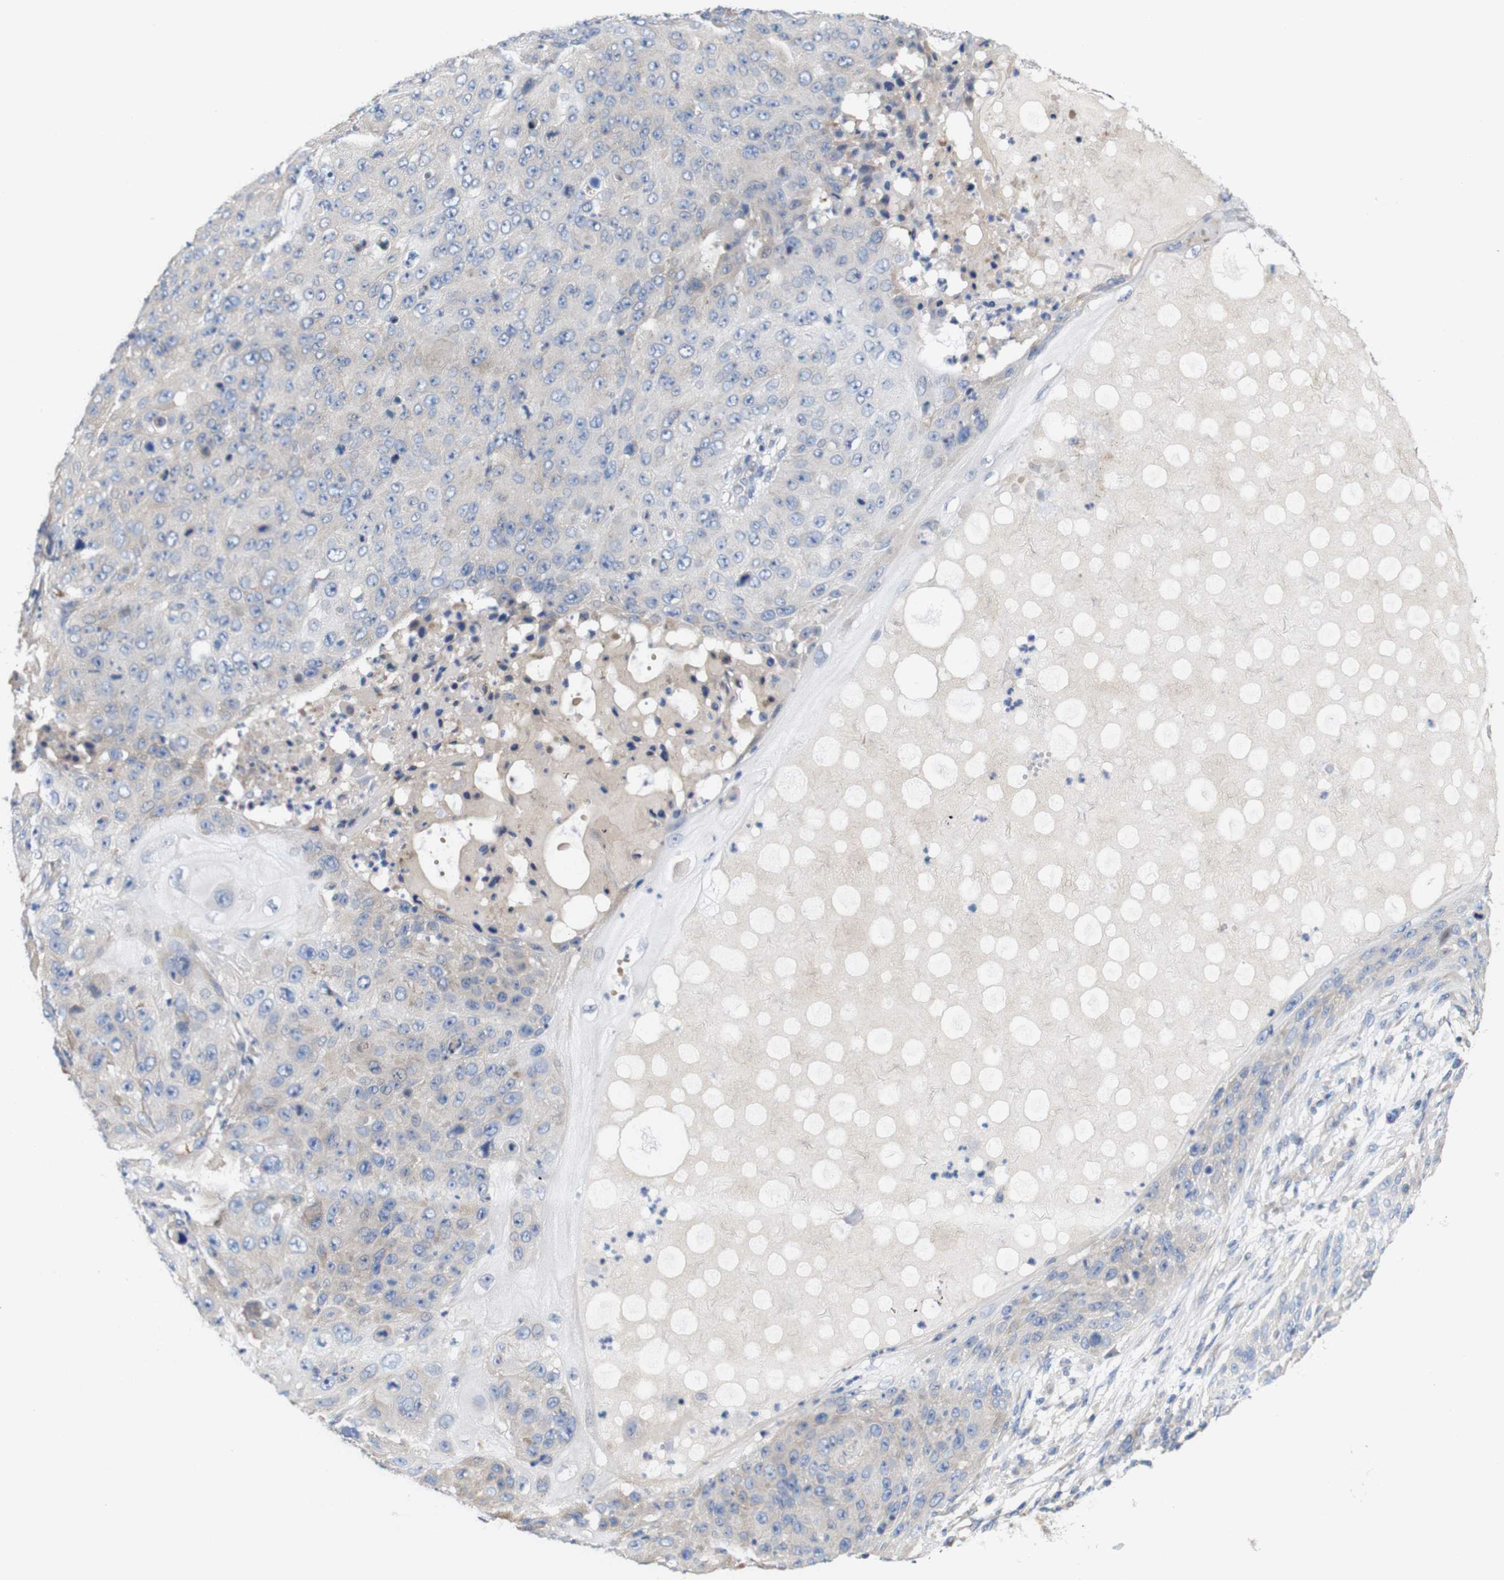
{"staining": {"intensity": "negative", "quantity": "none", "location": "none"}, "tissue": "skin cancer", "cell_type": "Tumor cells", "image_type": "cancer", "snomed": [{"axis": "morphology", "description": "Squamous cell carcinoma, NOS"}, {"axis": "topography", "description": "Skin"}], "caption": "A histopathology image of human squamous cell carcinoma (skin) is negative for staining in tumor cells.", "gene": "MYEOV", "patient": {"sex": "female", "age": 80}}